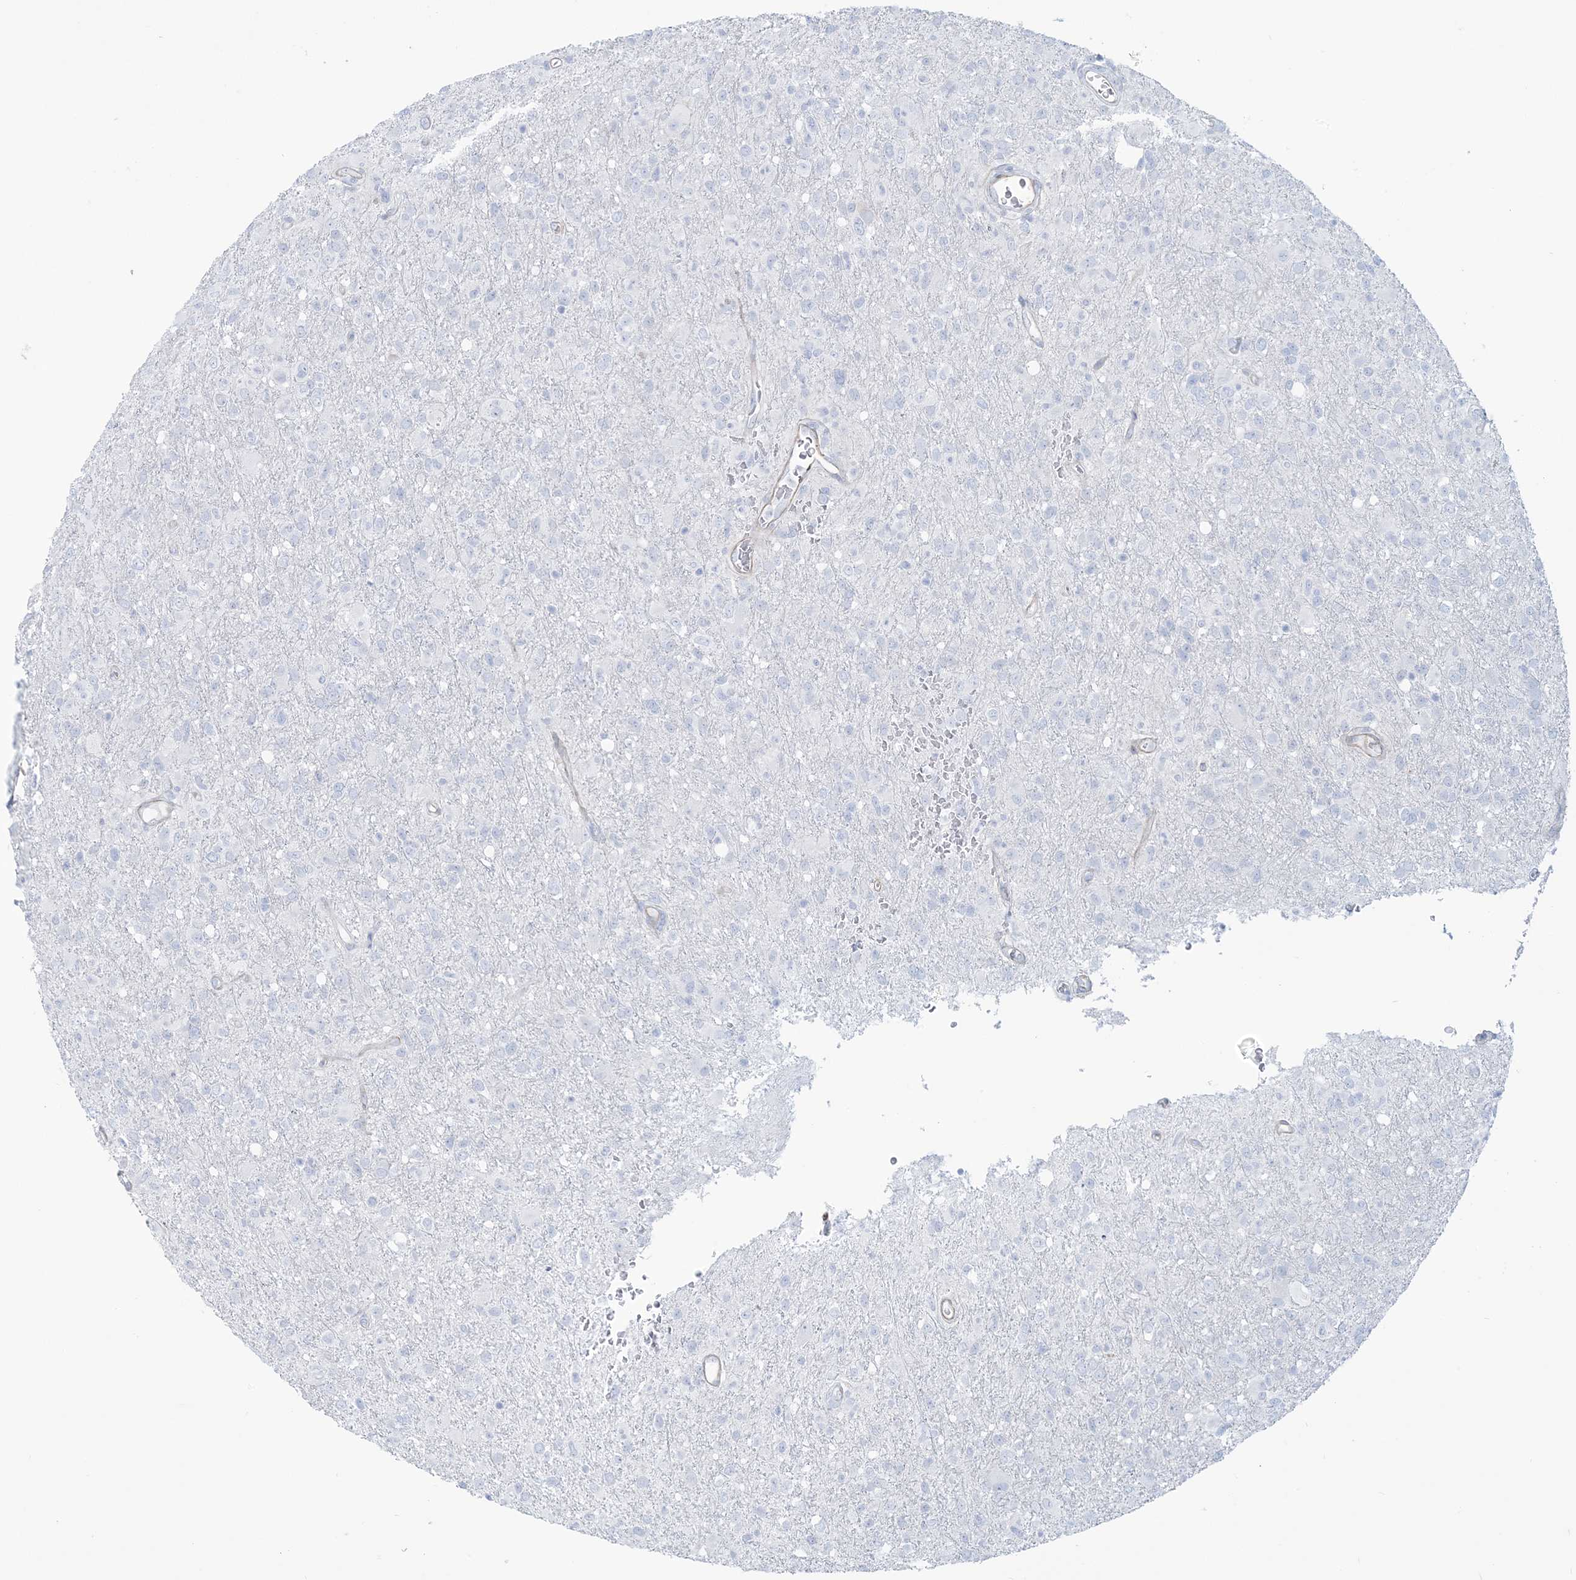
{"staining": {"intensity": "negative", "quantity": "none", "location": "none"}, "tissue": "glioma", "cell_type": "Tumor cells", "image_type": "cancer", "snomed": [{"axis": "morphology", "description": "Glioma, malignant, High grade"}, {"axis": "topography", "description": "Brain"}], "caption": "This photomicrograph is of glioma stained with immunohistochemistry to label a protein in brown with the nuclei are counter-stained blue. There is no expression in tumor cells.", "gene": "AGXT", "patient": {"sex": "female", "age": 57}}